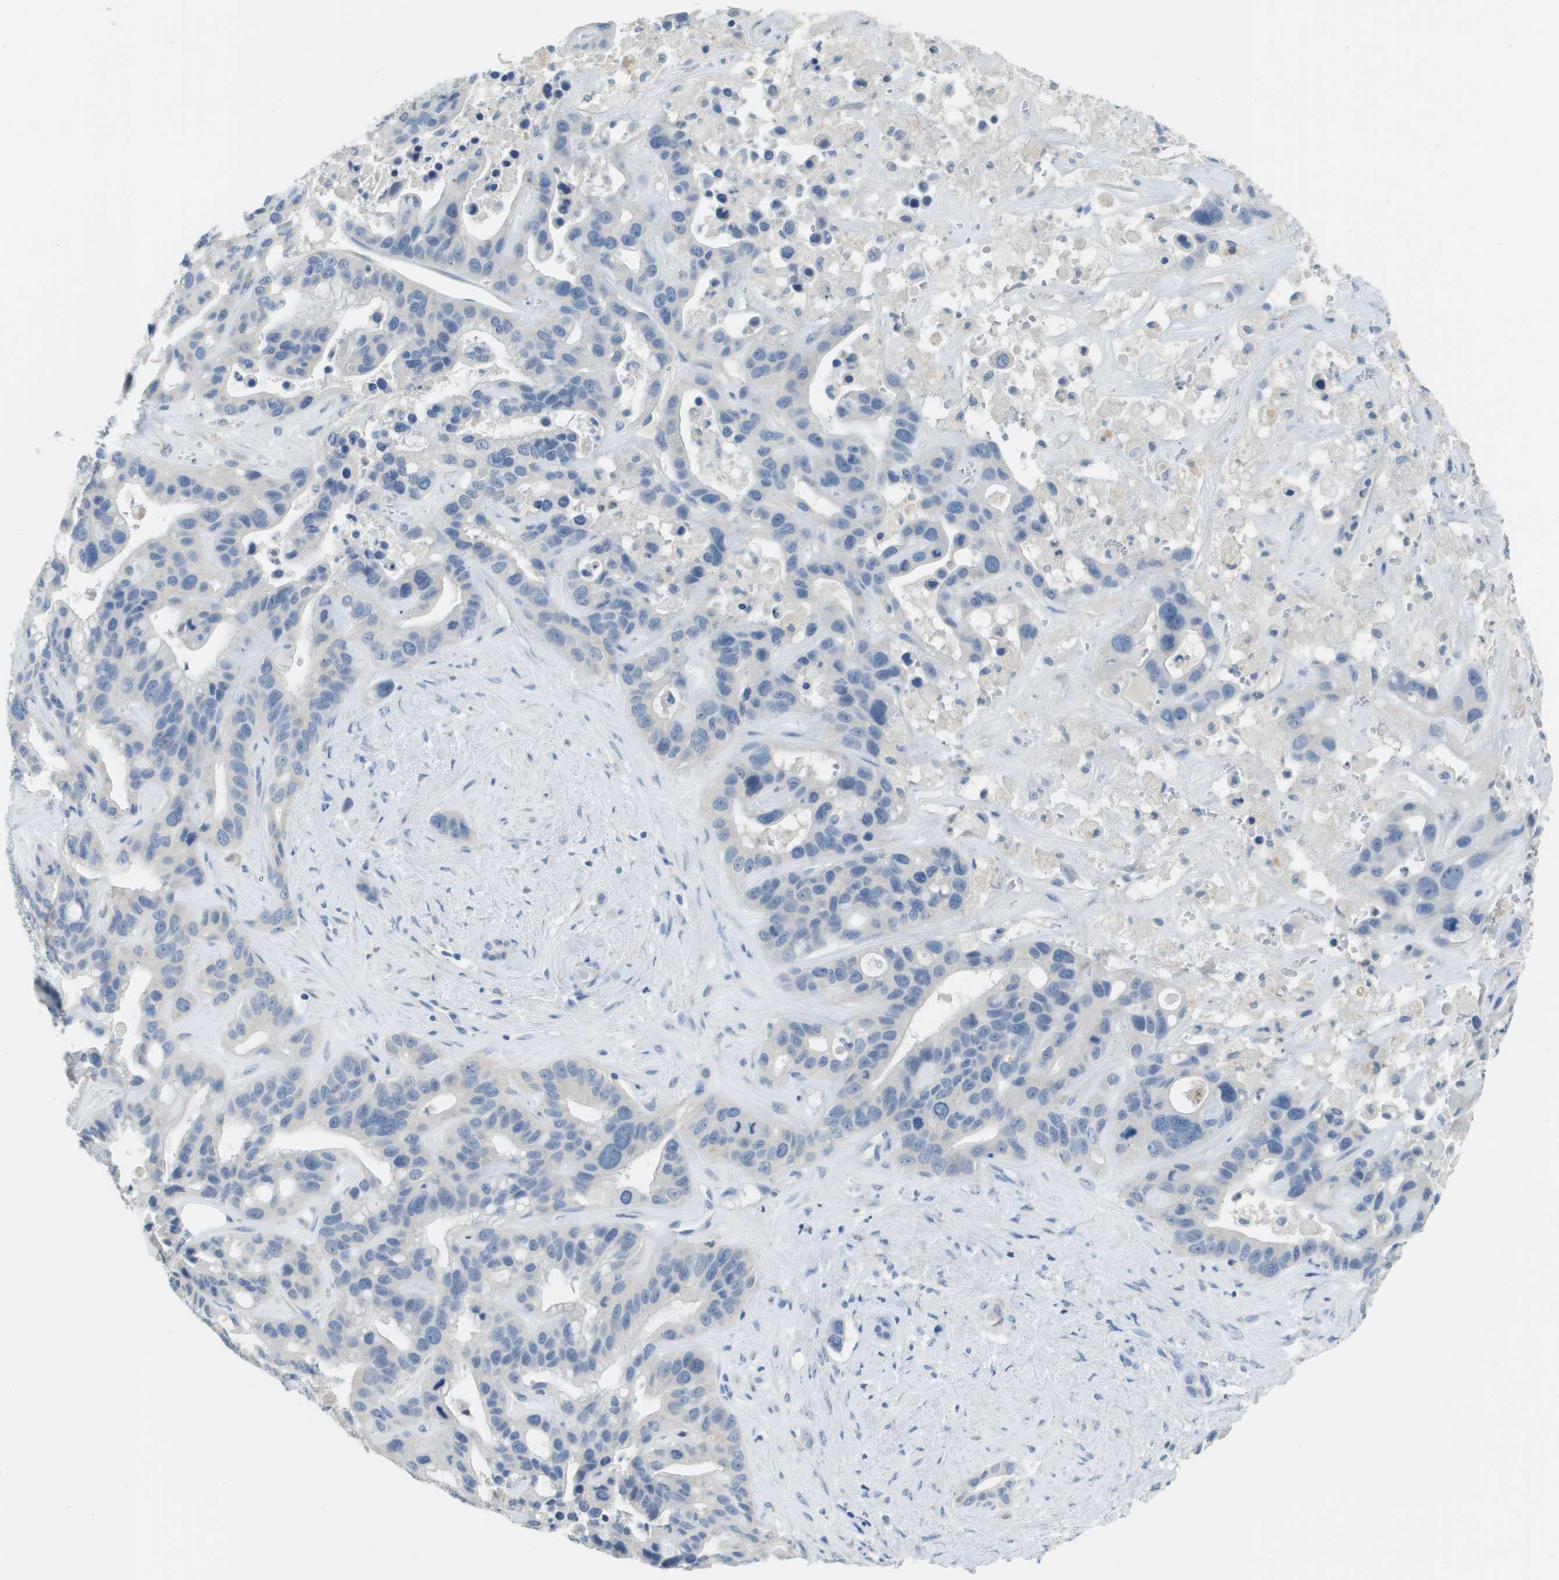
{"staining": {"intensity": "negative", "quantity": "none", "location": "none"}, "tissue": "liver cancer", "cell_type": "Tumor cells", "image_type": "cancer", "snomed": [{"axis": "morphology", "description": "Cholangiocarcinoma"}, {"axis": "topography", "description": "Liver"}], "caption": "This histopathology image is of liver cholangiocarcinoma stained with IHC to label a protein in brown with the nuclei are counter-stained blue. There is no staining in tumor cells.", "gene": "PTGDR2", "patient": {"sex": "female", "age": 65}}